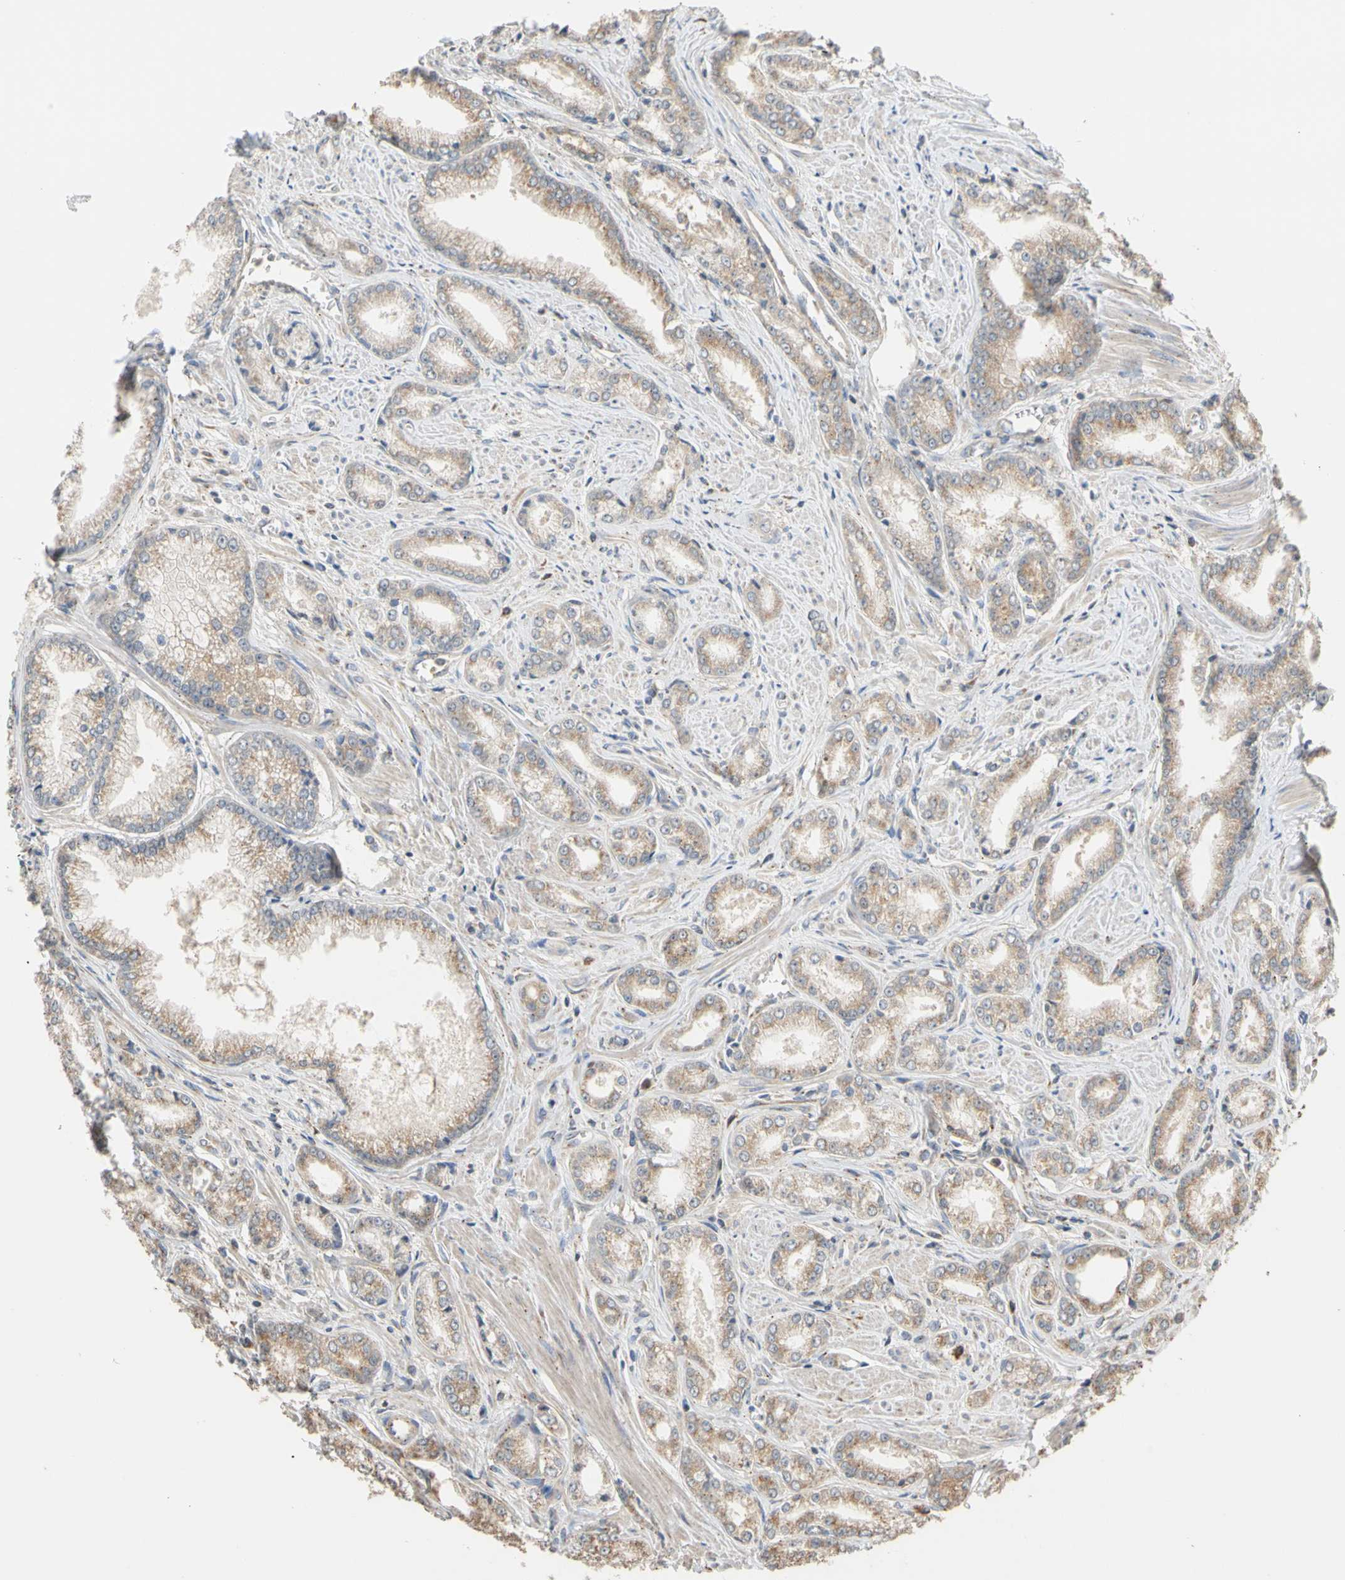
{"staining": {"intensity": "moderate", "quantity": ">75%", "location": "cytoplasmic/membranous"}, "tissue": "prostate cancer", "cell_type": "Tumor cells", "image_type": "cancer", "snomed": [{"axis": "morphology", "description": "Adenocarcinoma, Low grade"}, {"axis": "topography", "description": "Prostate"}], "caption": "The photomicrograph shows immunohistochemical staining of prostate cancer. There is moderate cytoplasmic/membranous staining is present in about >75% of tumor cells. (DAB = brown stain, brightfield microscopy at high magnification).", "gene": "IP6K2", "patient": {"sex": "male", "age": 64}}